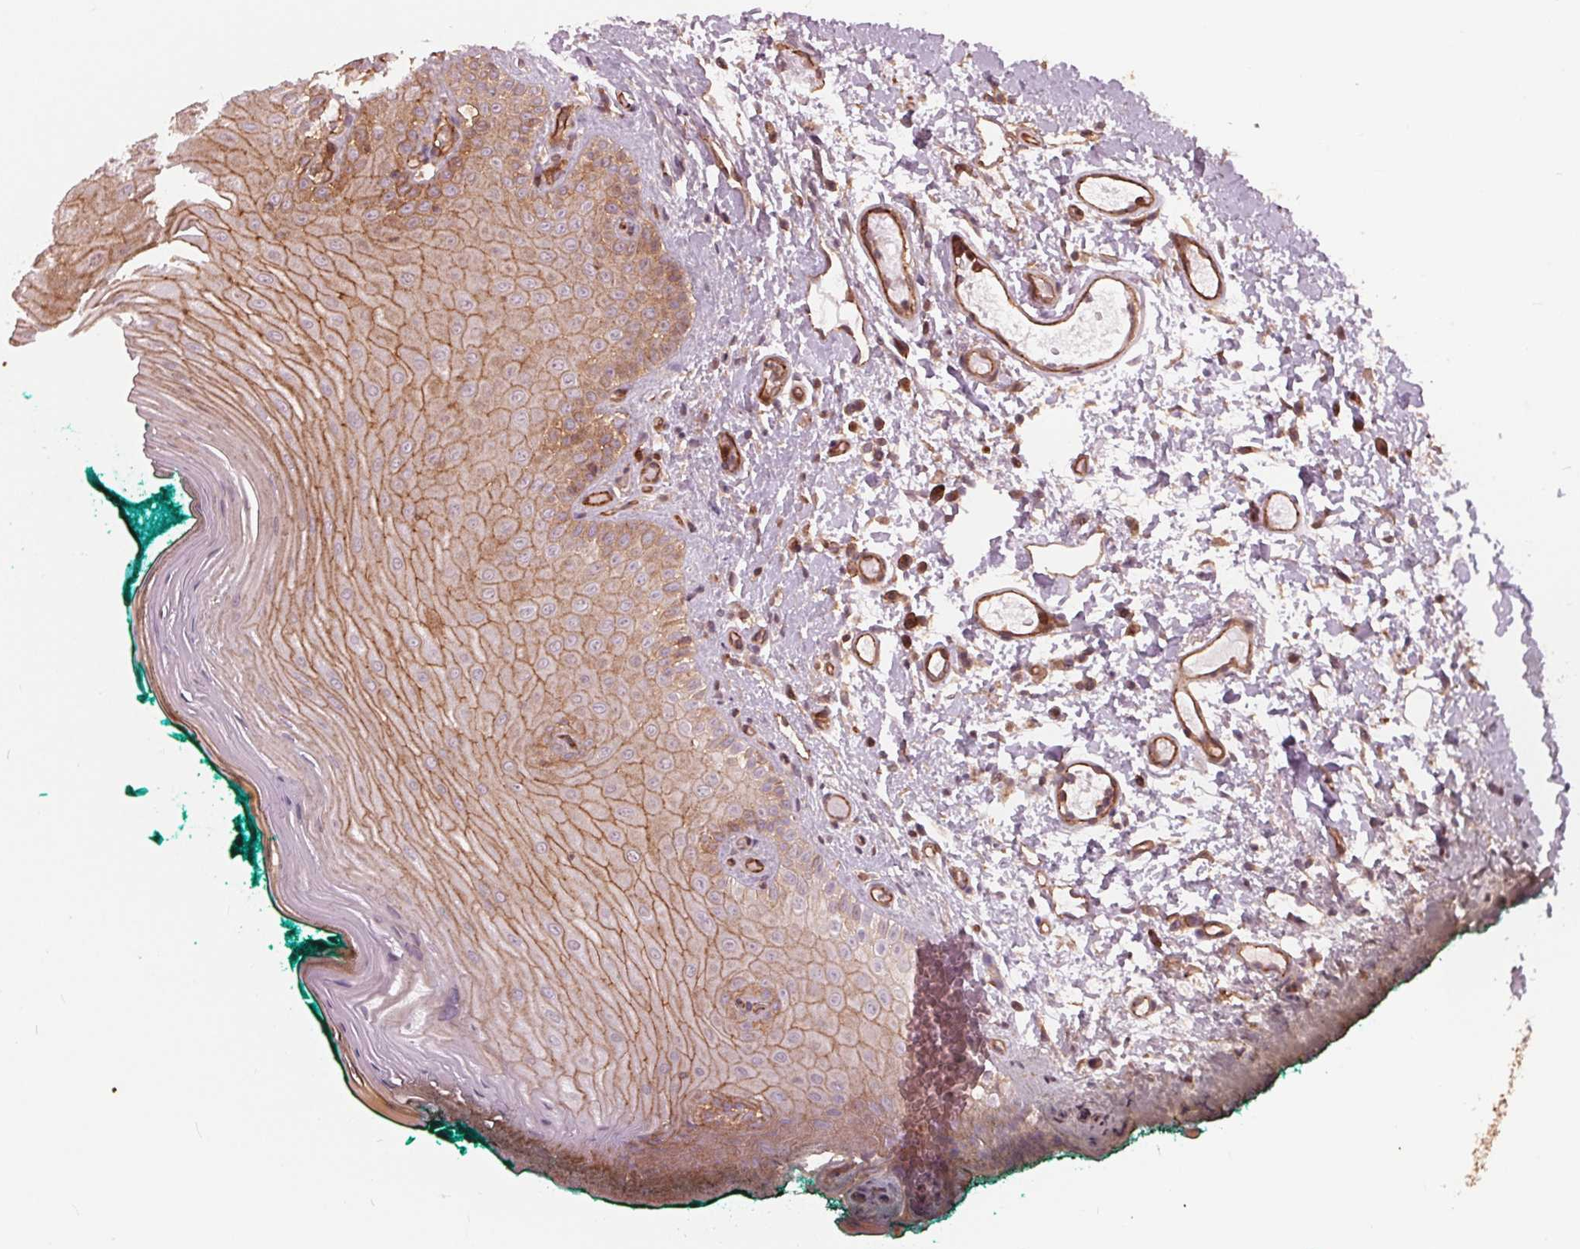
{"staining": {"intensity": "moderate", "quantity": ">75%", "location": "cytoplasmic/membranous"}, "tissue": "oral mucosa", "cell_type": "Squamous epithelial cells", "image_type": "normal", "snomed": [{"axis": "morphology", "description": "Normal tissue, NOS"}, {"axis": "topography", "description": "Oral tissue"}], "caption": "A high-resolution micrograph shows immunohistochemistry (IHC) staining of normal oral mucosa, which demonstrates moderate cytoplasmic/membranous staining in approximately >75% of squamous epithelial cells.", "gene": "TXNIP", "patient": {"sex": "female", "age": 83}}